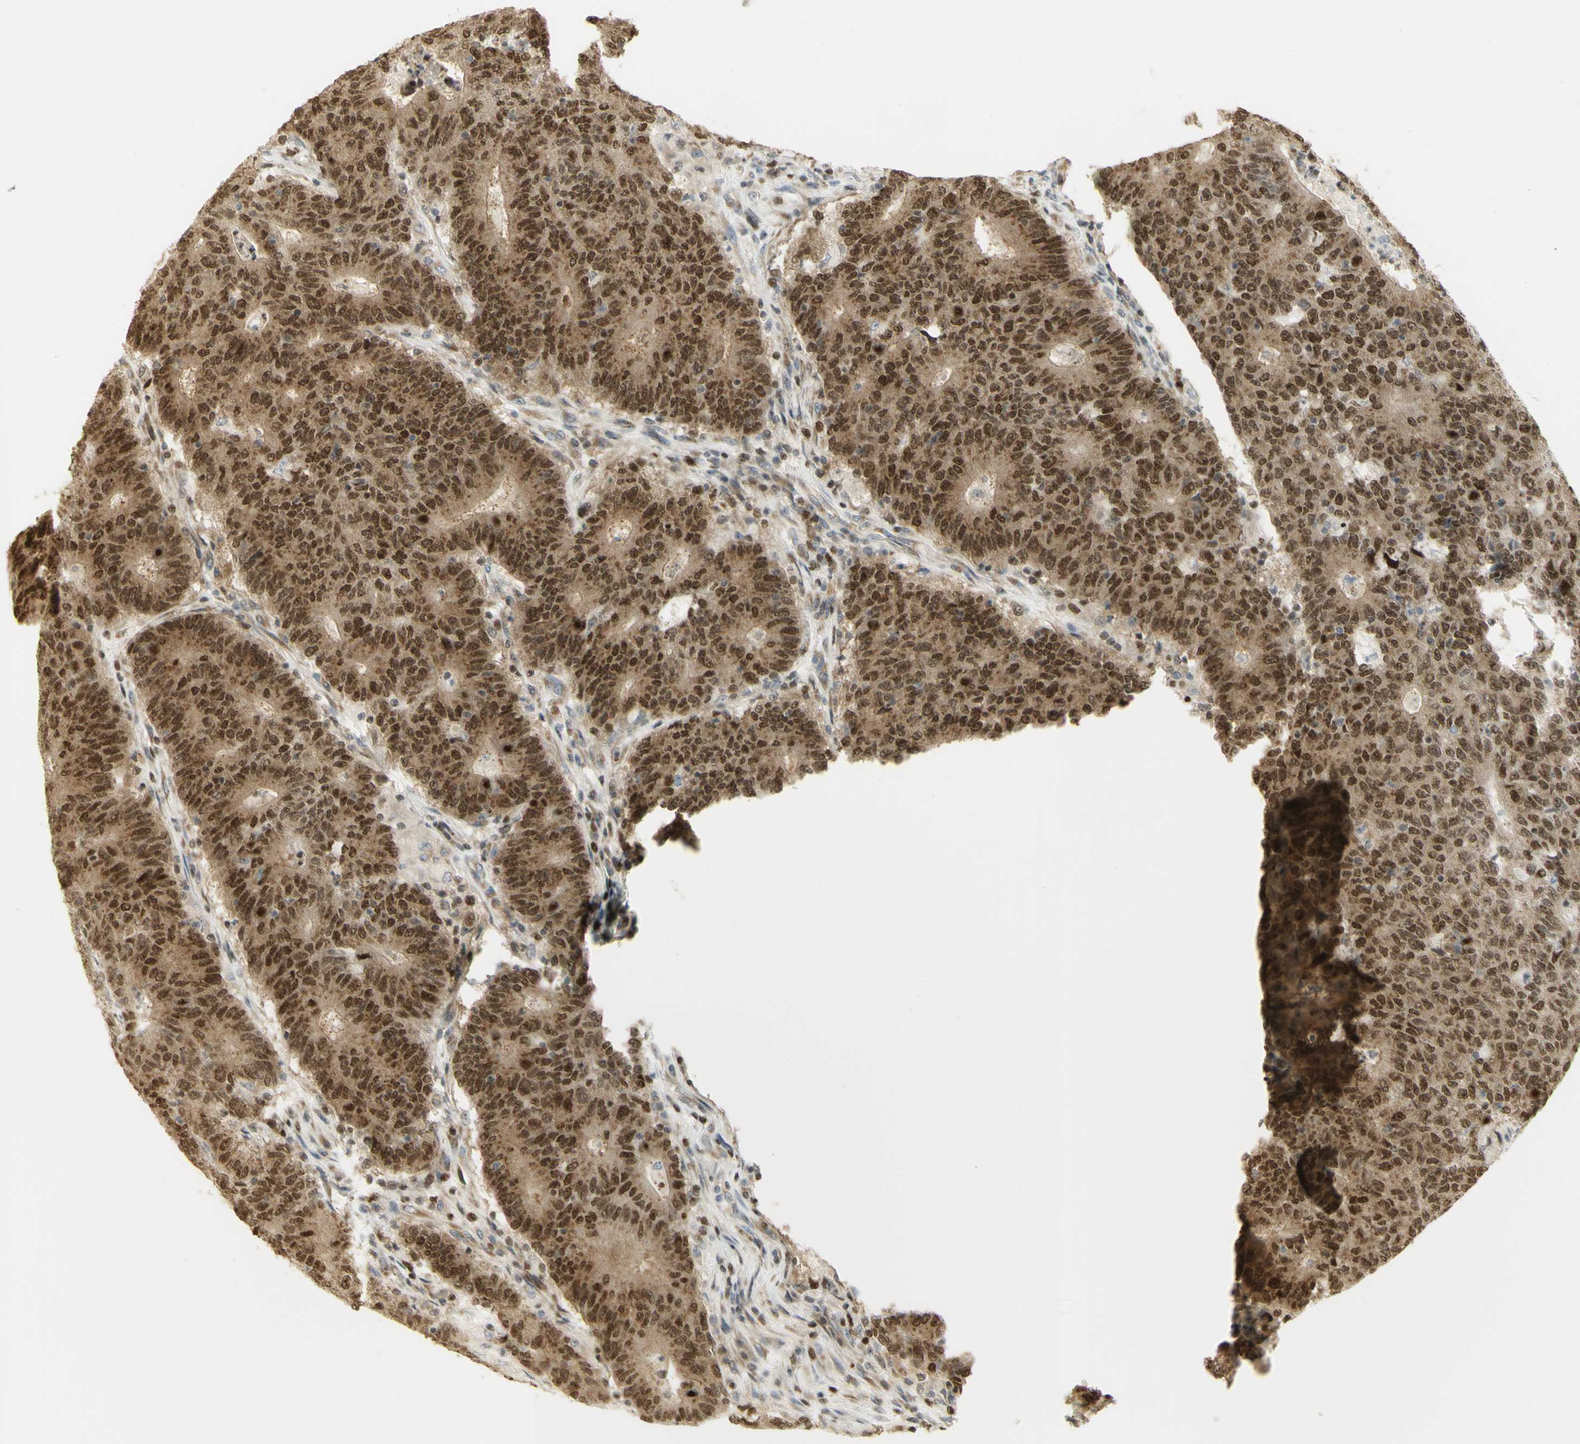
{"staining": {"intensity": "strong", "quantity": ">75%", "location": "cytoplasmic/membranous,nuclear"}, "tissue": "colorectal cancer", "cell_type": "Tumor cells", "image_type": "cancer", "snomed": [{"axis": "morphology", "description": "Normal tissue, NOS"}, {"axis": "morphology", "description": "Adenocarcinoma, NOS"}, {"axis": "topography", "description": "Colon"}], "caption": "This image exhibits immunohistochemistry staining of human adenocarcinoma (colorectal), with high strong cytoplasmic/membranous and nuclear staining in approximately >75% of tumor cells.", "gene": "KIF11", "patient": {"sex": "female", "age": 75}}